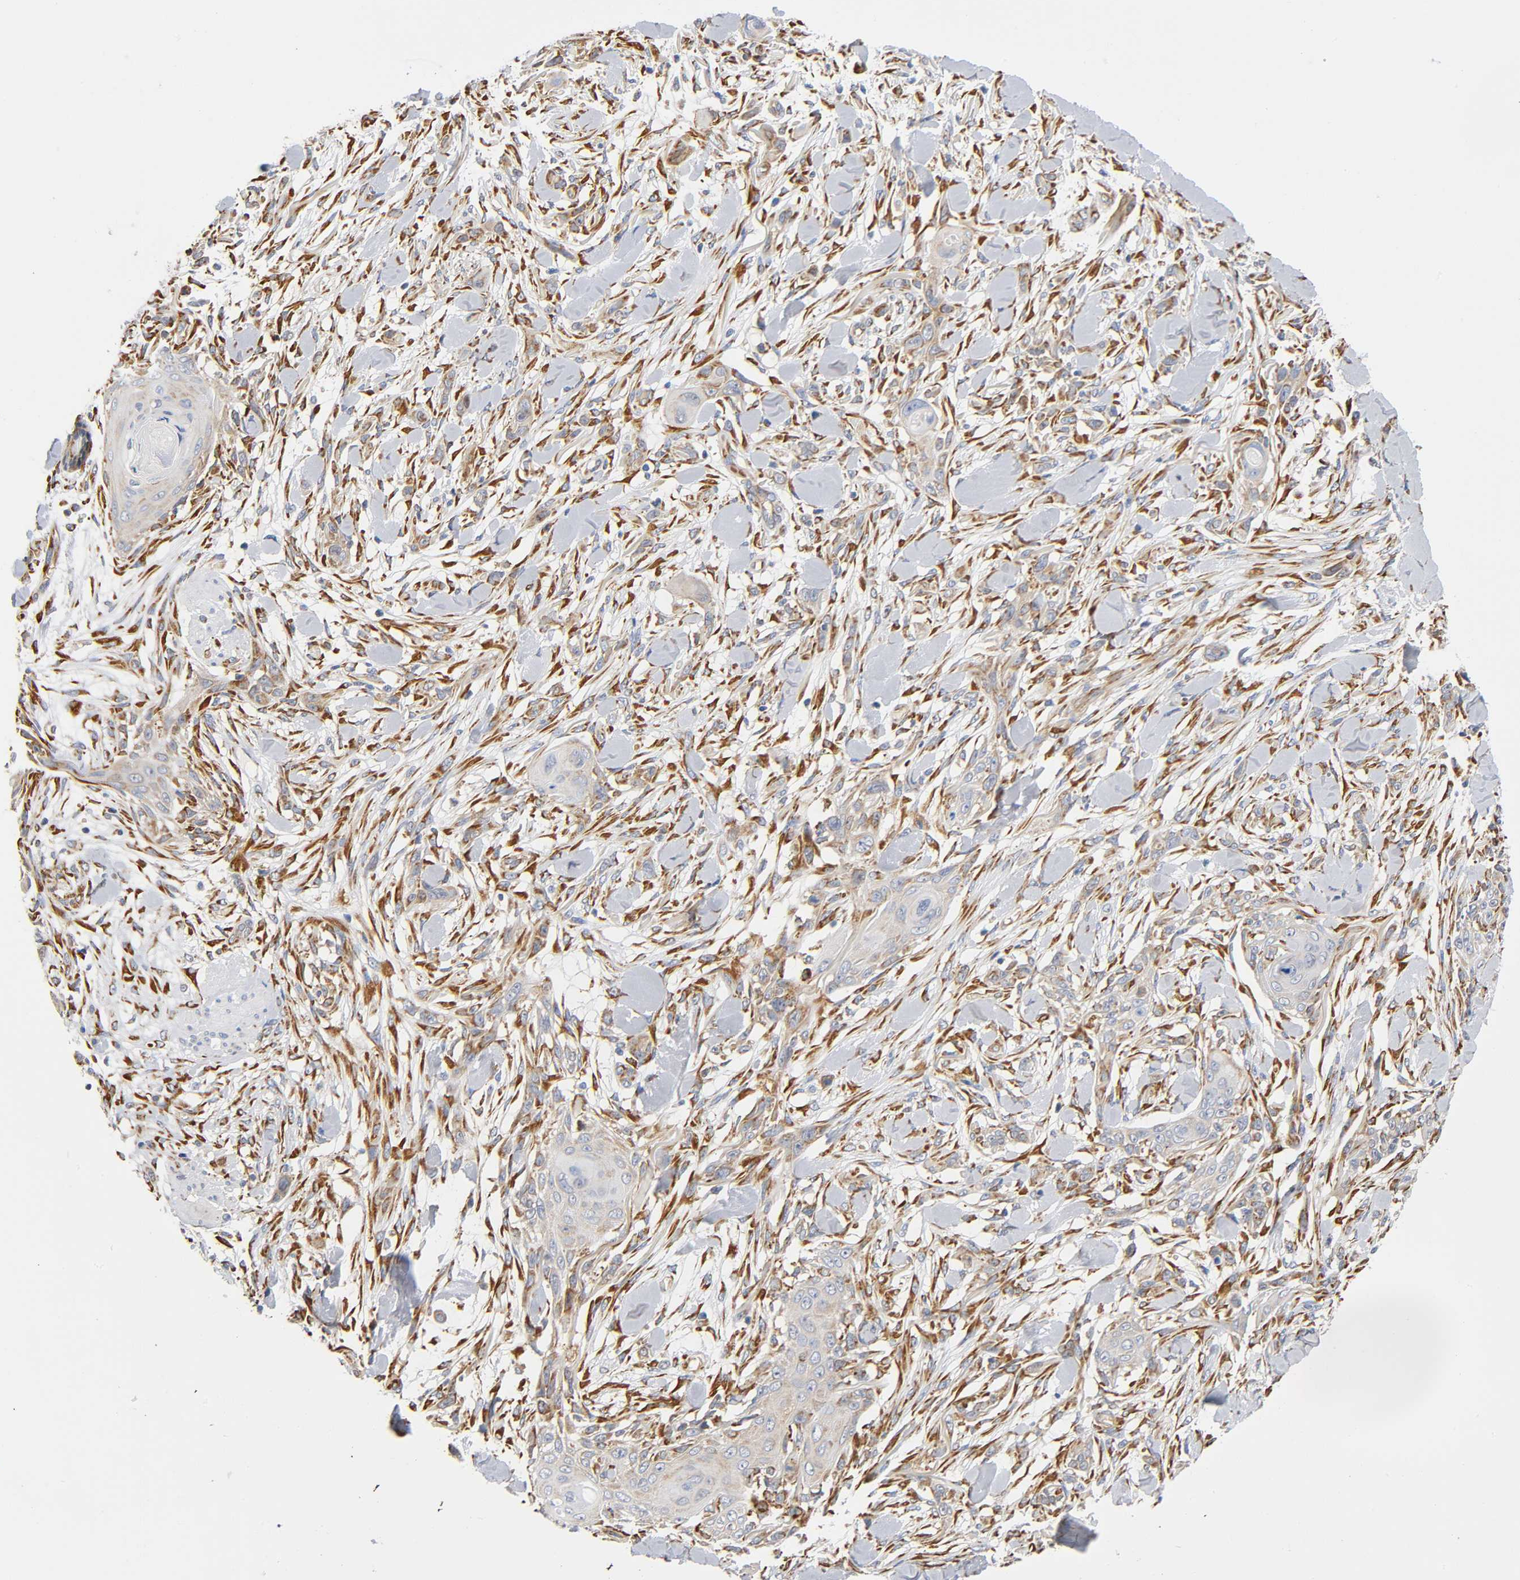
{"staining": {"intensity": "weak", "quantity": "25%-75%", "location": "cytoplasmic/membranous"}, "tissue": "skin cancer", "cell_type": "Tumor cells", "image_type": "cancer", "snomed": [{"axis": "morphology", "description": "Squamous cell carcinoma, NOS"}, {"axis": "topography", "description": "Skin"}], "caption": "Immunohistochemistry (IHC) image of neoplastic tissue: skin cancer (squamous cell carcinoma) stained using IHC displays low levels of weak protein expression localized specifically in the cytoplasmic/membranous of tumor cells, appearing as a cytoplasmic/membranous brown color.", "gene": "UCKL1", "patient": {"sex": "female", "age": 59}}